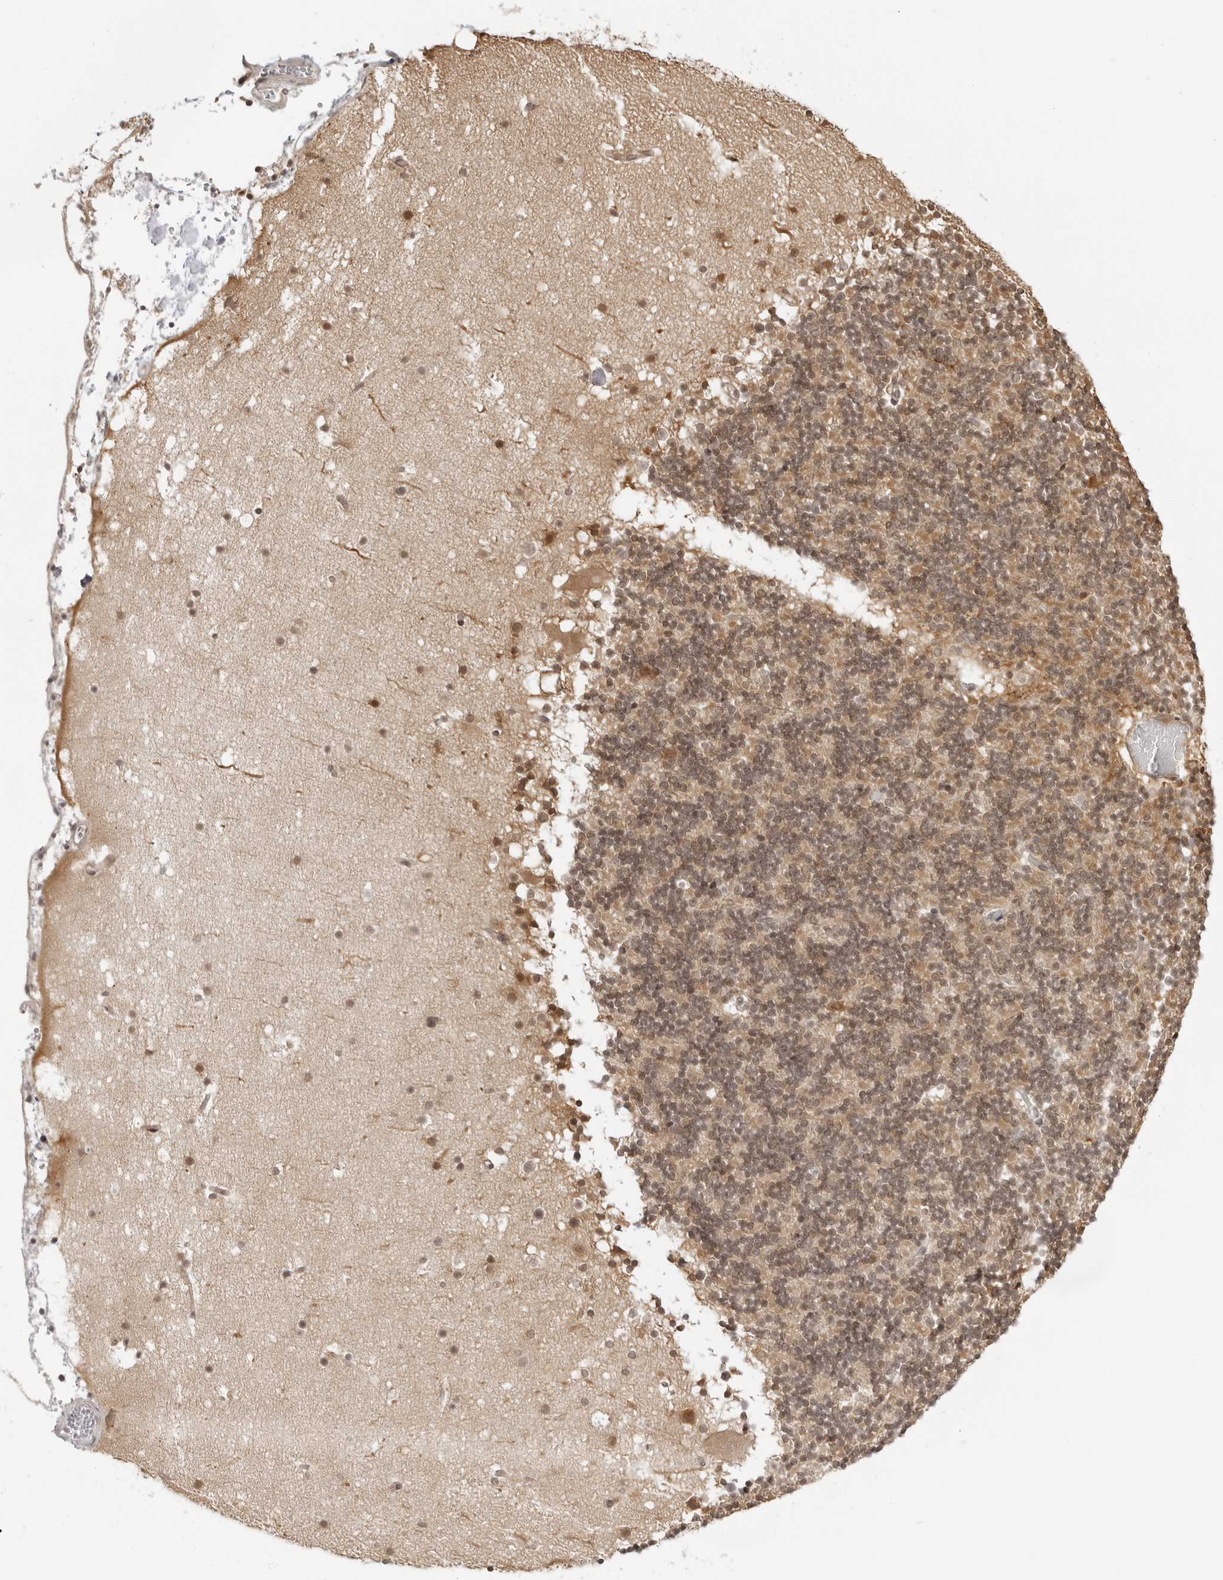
{"staining": {"intensity": "moderate", "quantity": "<25%", "location": "cytoplasmic/membranous,nuclear"}, "tissue": "cerebellum", "cell_type": "Cells in granular layer", "image_type": "normal", "snomed": [{"axis": "morphology", "description": "Normal tissue, NOS"}, {"axis": "topography", "description": "Cerebellum"}], "caption": "Cerebellum stained with a brown dye shows moderate cytoplasmic/membranous,nuclear positive expression in approximately <25% of cells in granular layer.", "gene": "PRRC2C", "patient": {"sex": "male", "age": 57}}